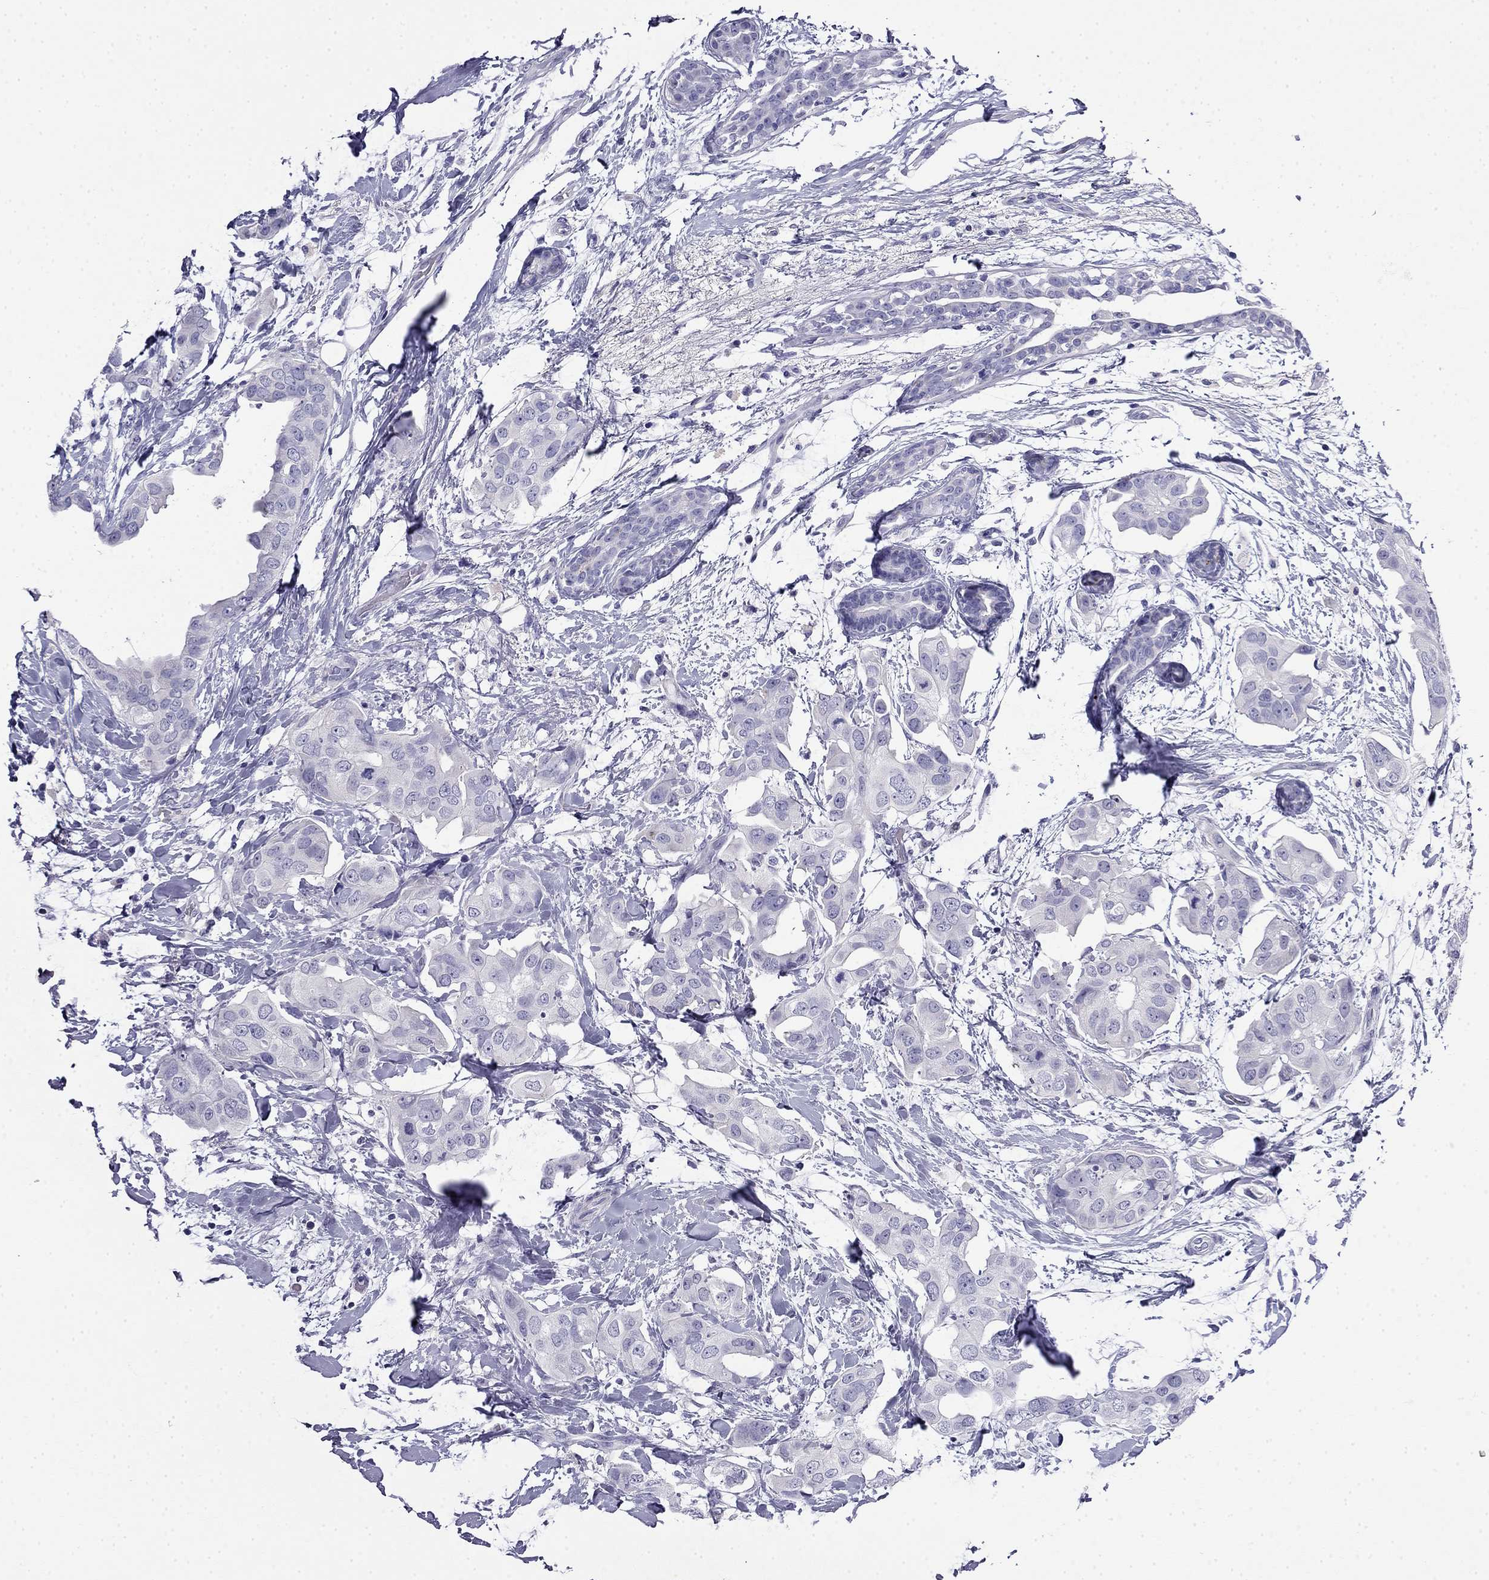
{"staining": {"intensity": "negative", "quantity": "none", "location": "none"}, "tissue": "breast cancer", "cell_type": "Tumor cells", "image_type": "cancer", "snomed": [{"axis": "morphology", "description": "Normal tissue, NOS"}, {"axis": "morphology", "description": "Duct carcinoma"}, {"axis": "topography", "description": "Breast"}], "caption": "A high-resolution image shows immunohistochemistry (IHC) staining of breast infiltrating ductal carcinoma, which exhibits no significant staining in tumor cells. The staining is performed using DAB brown chromogen with nuclei counter-stained in using hematoxylin.", "gene": "MYO15A", "patient": {"sex": "female", "age": 40}}